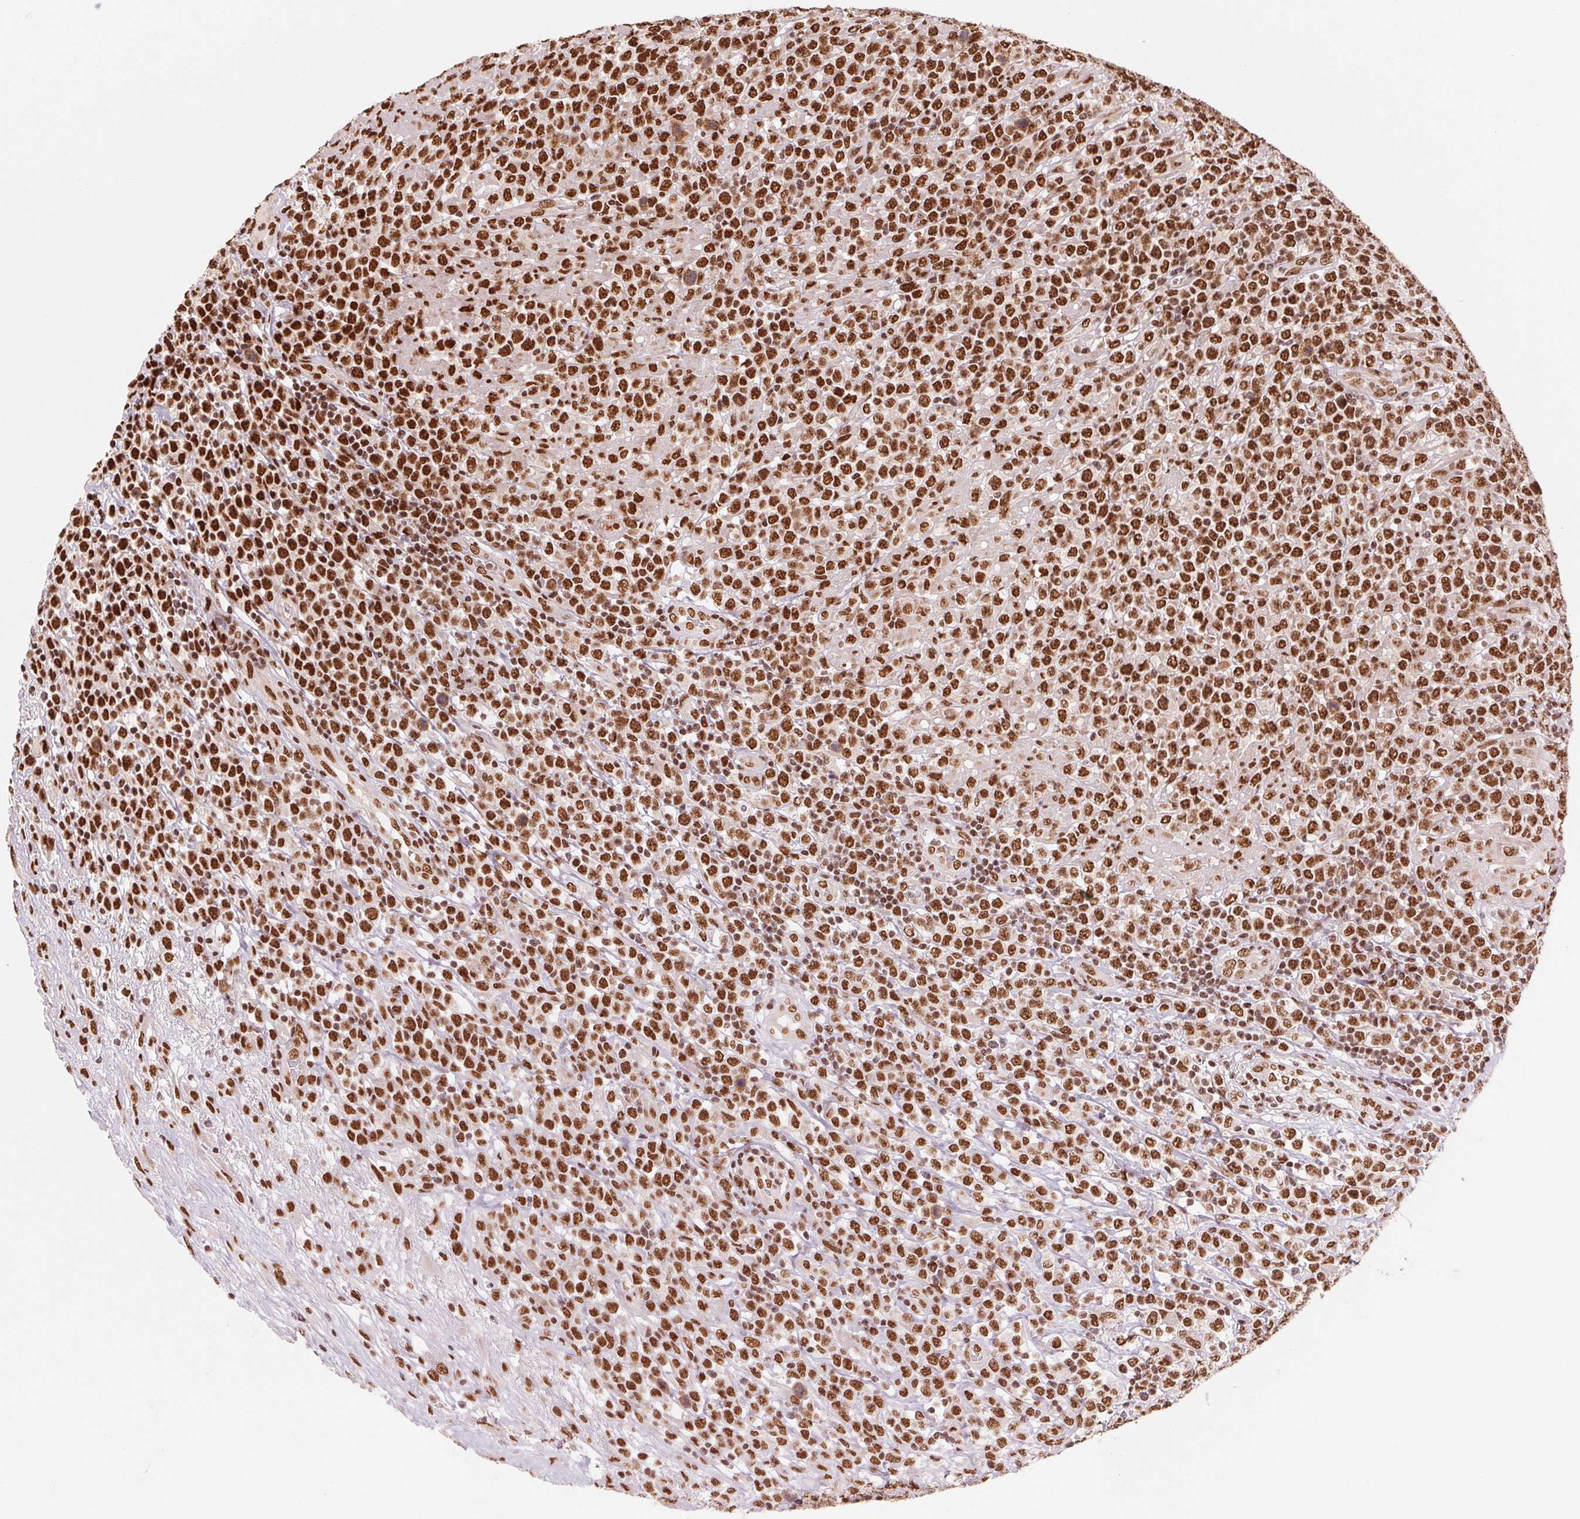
{"staining": {"intensity": "strong", "quantity": ">75%", "location": "nuclear"}, "tissue": "lymphoma", "cell_type": "Tumor cells", "image_type": "cancer", "snomed": [{"axis": "morphology", "description": "Malignant lymphoma, non-Hodgkin's type, High grade"}, {"axis": "topography", "description": "Soft tissue"}], "caption": "Protein expression by immunohistochemistry demonstrates strong nuclear staining in about >75% of tumor cells in high-grade malignant lymphoma, non-Hodgkin's type.", "gene": "TTLL9", "patient": {"sex": "female", "age": 56}}